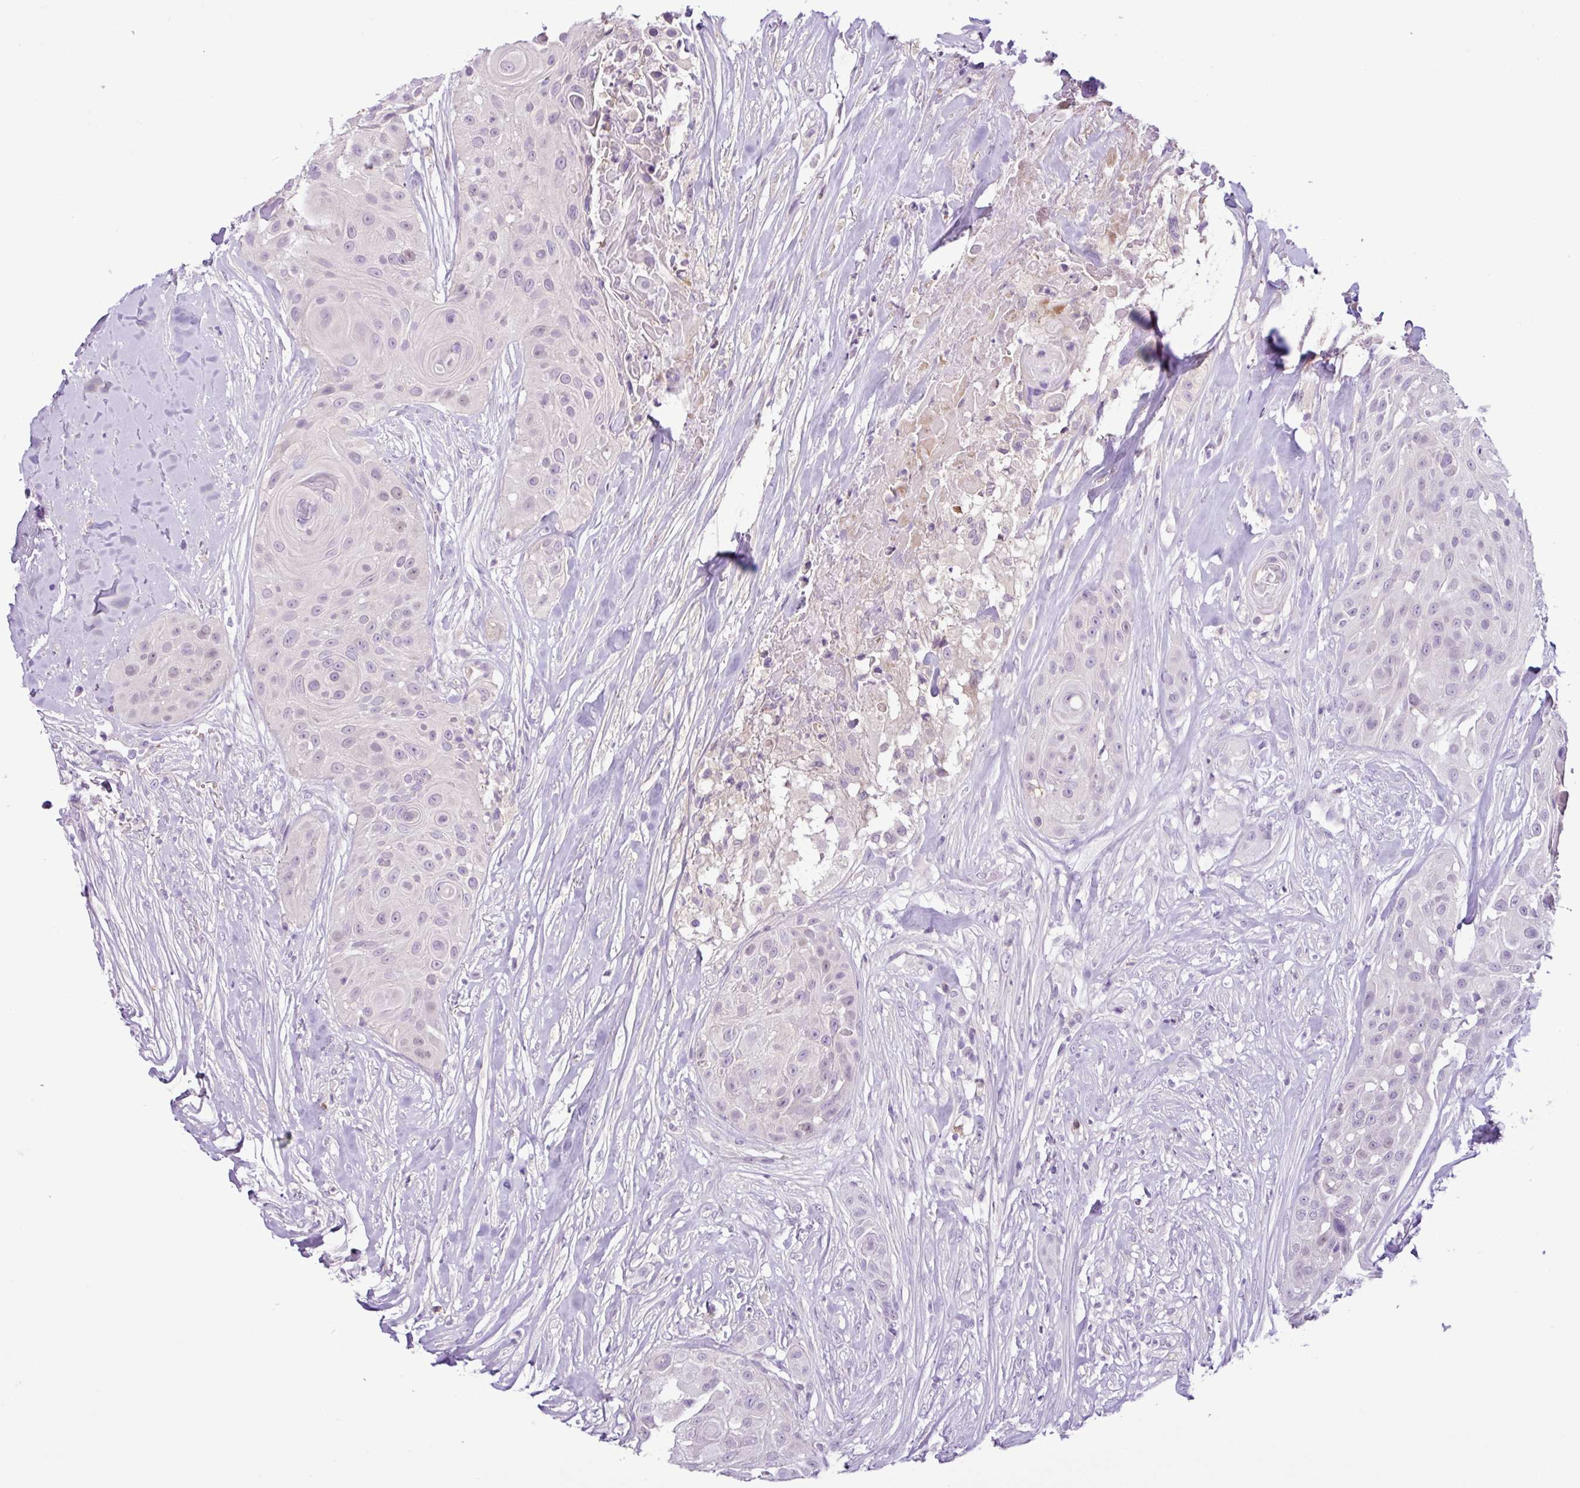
{"staining": {"intensity": "moderate", "quantity": "<25%", "location": "nuclear"}, "tissue": "head and neck cancer", "cell_type": "Tumor cells", "image_type": "cancer", "snomed": [{"axis": "morphology", "description": "Squamous cell carcinoma, NOS"}, {"axis": "topography", "description": "Head-Neck"}], "caption": "Brown immunohistochemical staining in human head and neck cancer displays moderate nuclear positivity in approximately <25% of tumor cells.", "gene": "TONSL", "patient": {"sex": "male", "age": 83}}